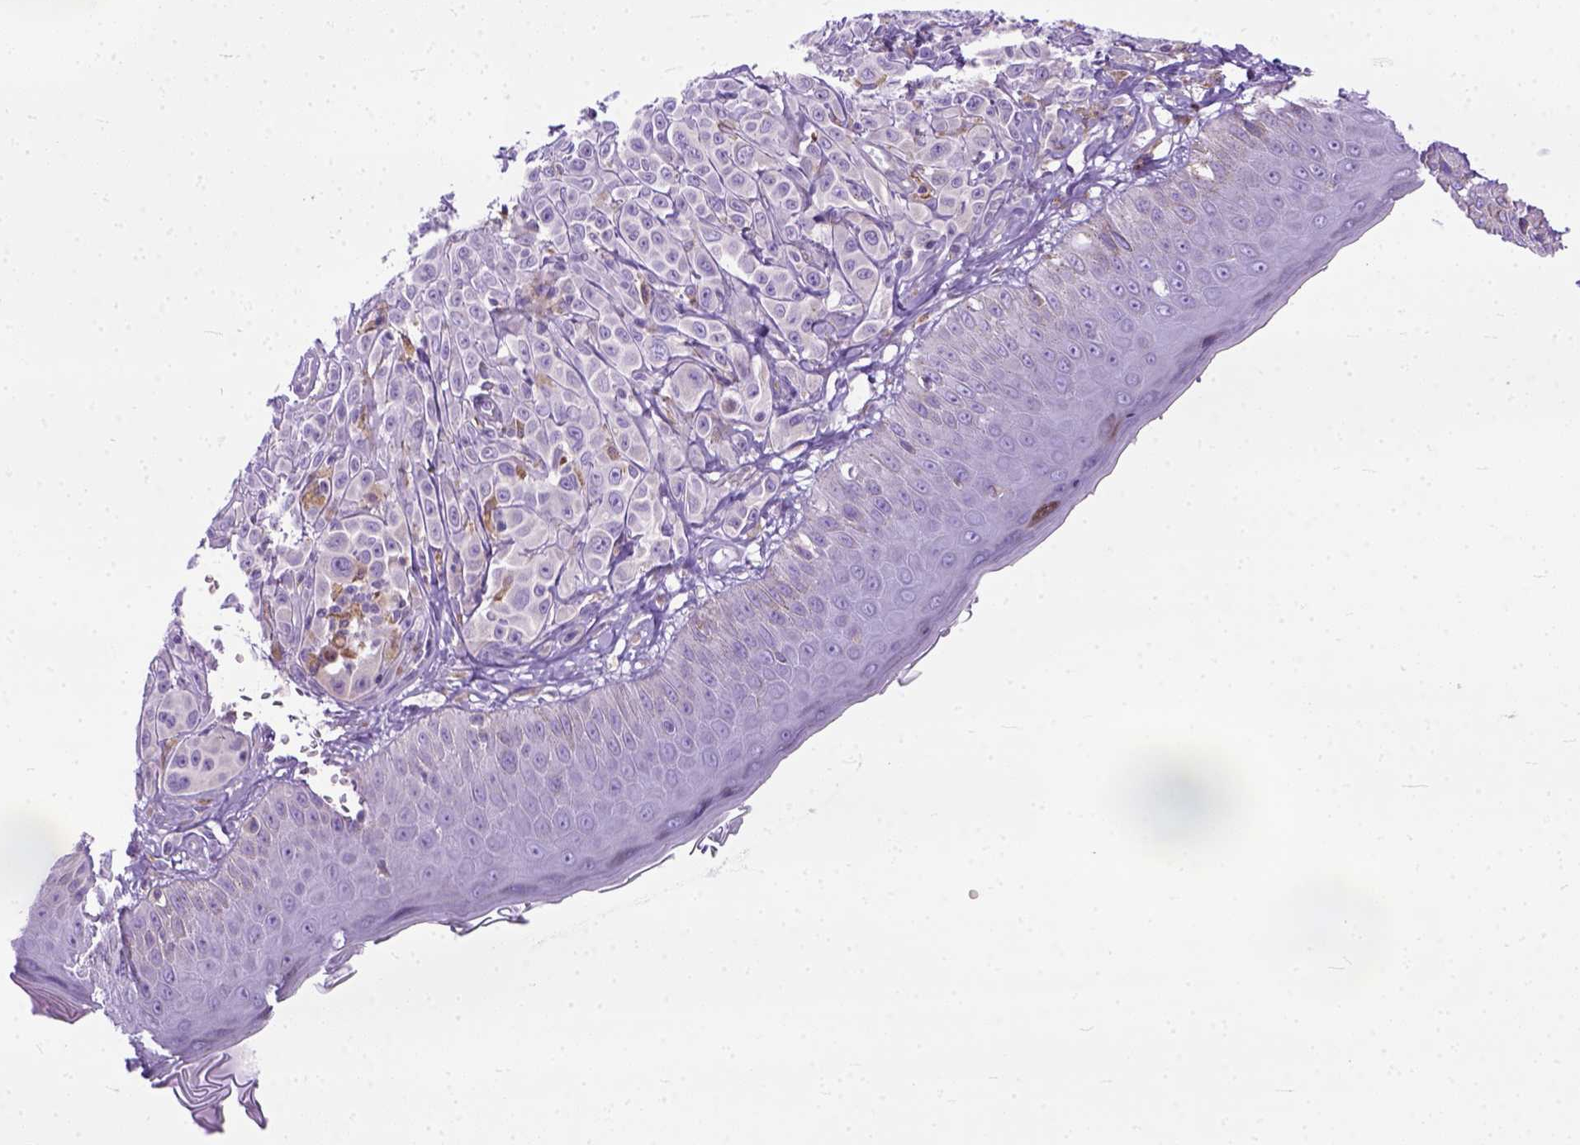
{"staining": {"intensity": "negative", "quantity": "none", "location": "none"}, "tissue": "melanoma", "cell_type": "Tumor cells", "image_type": "cancer", "snomed": [{"axis": "morphology", "description": "Malignant melanoma, NOS"}, {"axis": "topography", "description": "Skin"}], "caption": "This image is of melanoma stained with immunohistochemistry (IHC) to label a protein in brown with the nuclei are counter-stained blue. There is no expression in tumor cells. (DAB immunohistochemistry with hematoxylin counter stain).", "gene": "PLK4", "patient": {"sex": "male", "age": 67}}